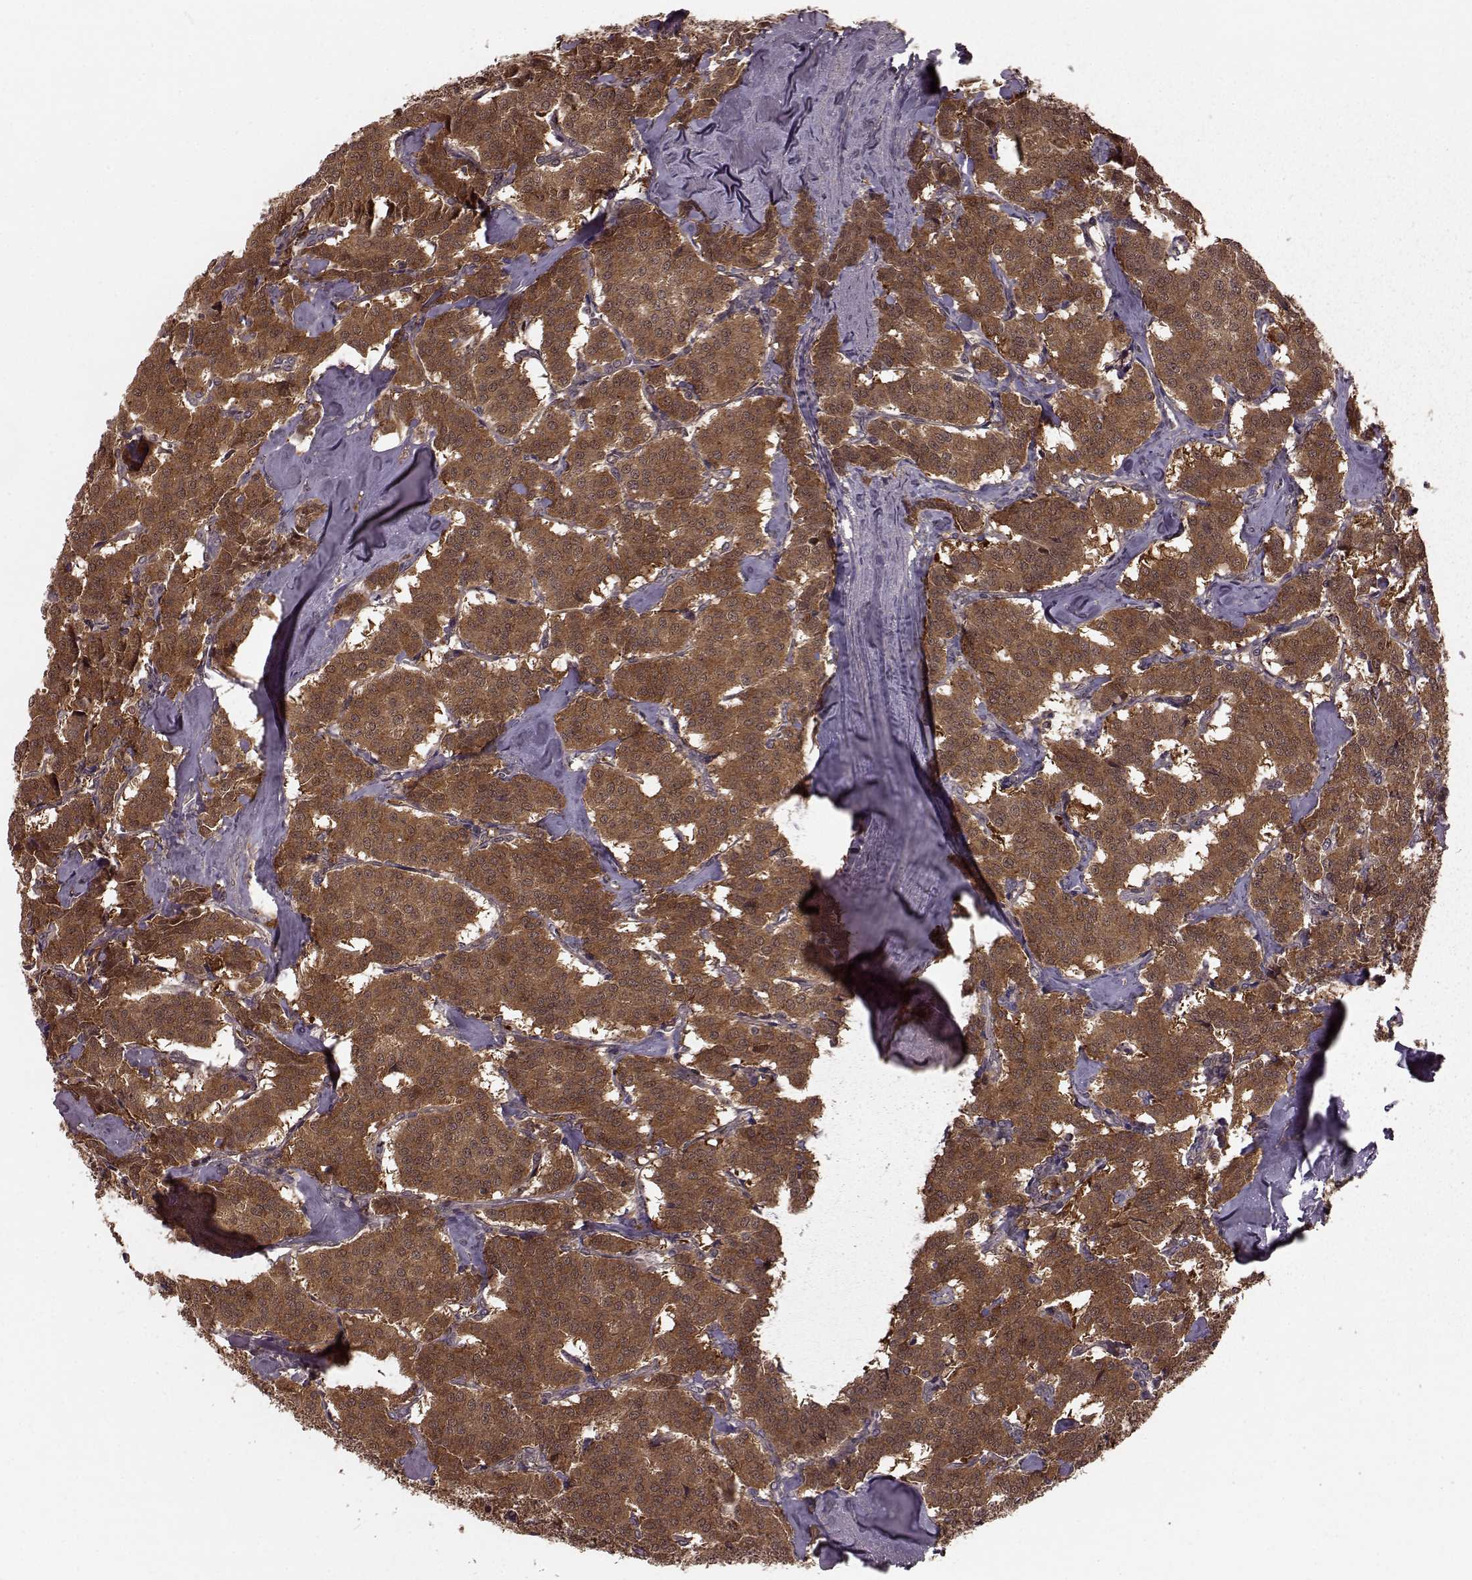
{"staining": {"intensity": "moderate", "quantity": ">75%", "location": "cytoplasmic/membranous"}, "tissue": "carcinoid", "cell_type": "Tumor cells", "image_type": "cancer", "snomed": [{"axis": "morphology", "description": "Carcinoid, malignant, NOS"}, {"axis": "topography", "description": "Lung"}], "caption": "Moderate cytoplasmic/membranous protein expression is appreciated in about >75% of tumor cells in carcinoid. (DAB (3,3'-diaminobenzidine) IHC with brightfield microscopy, high magnification).", "gene": "GSS", "patient": {"sex": "female", "age": 46}}